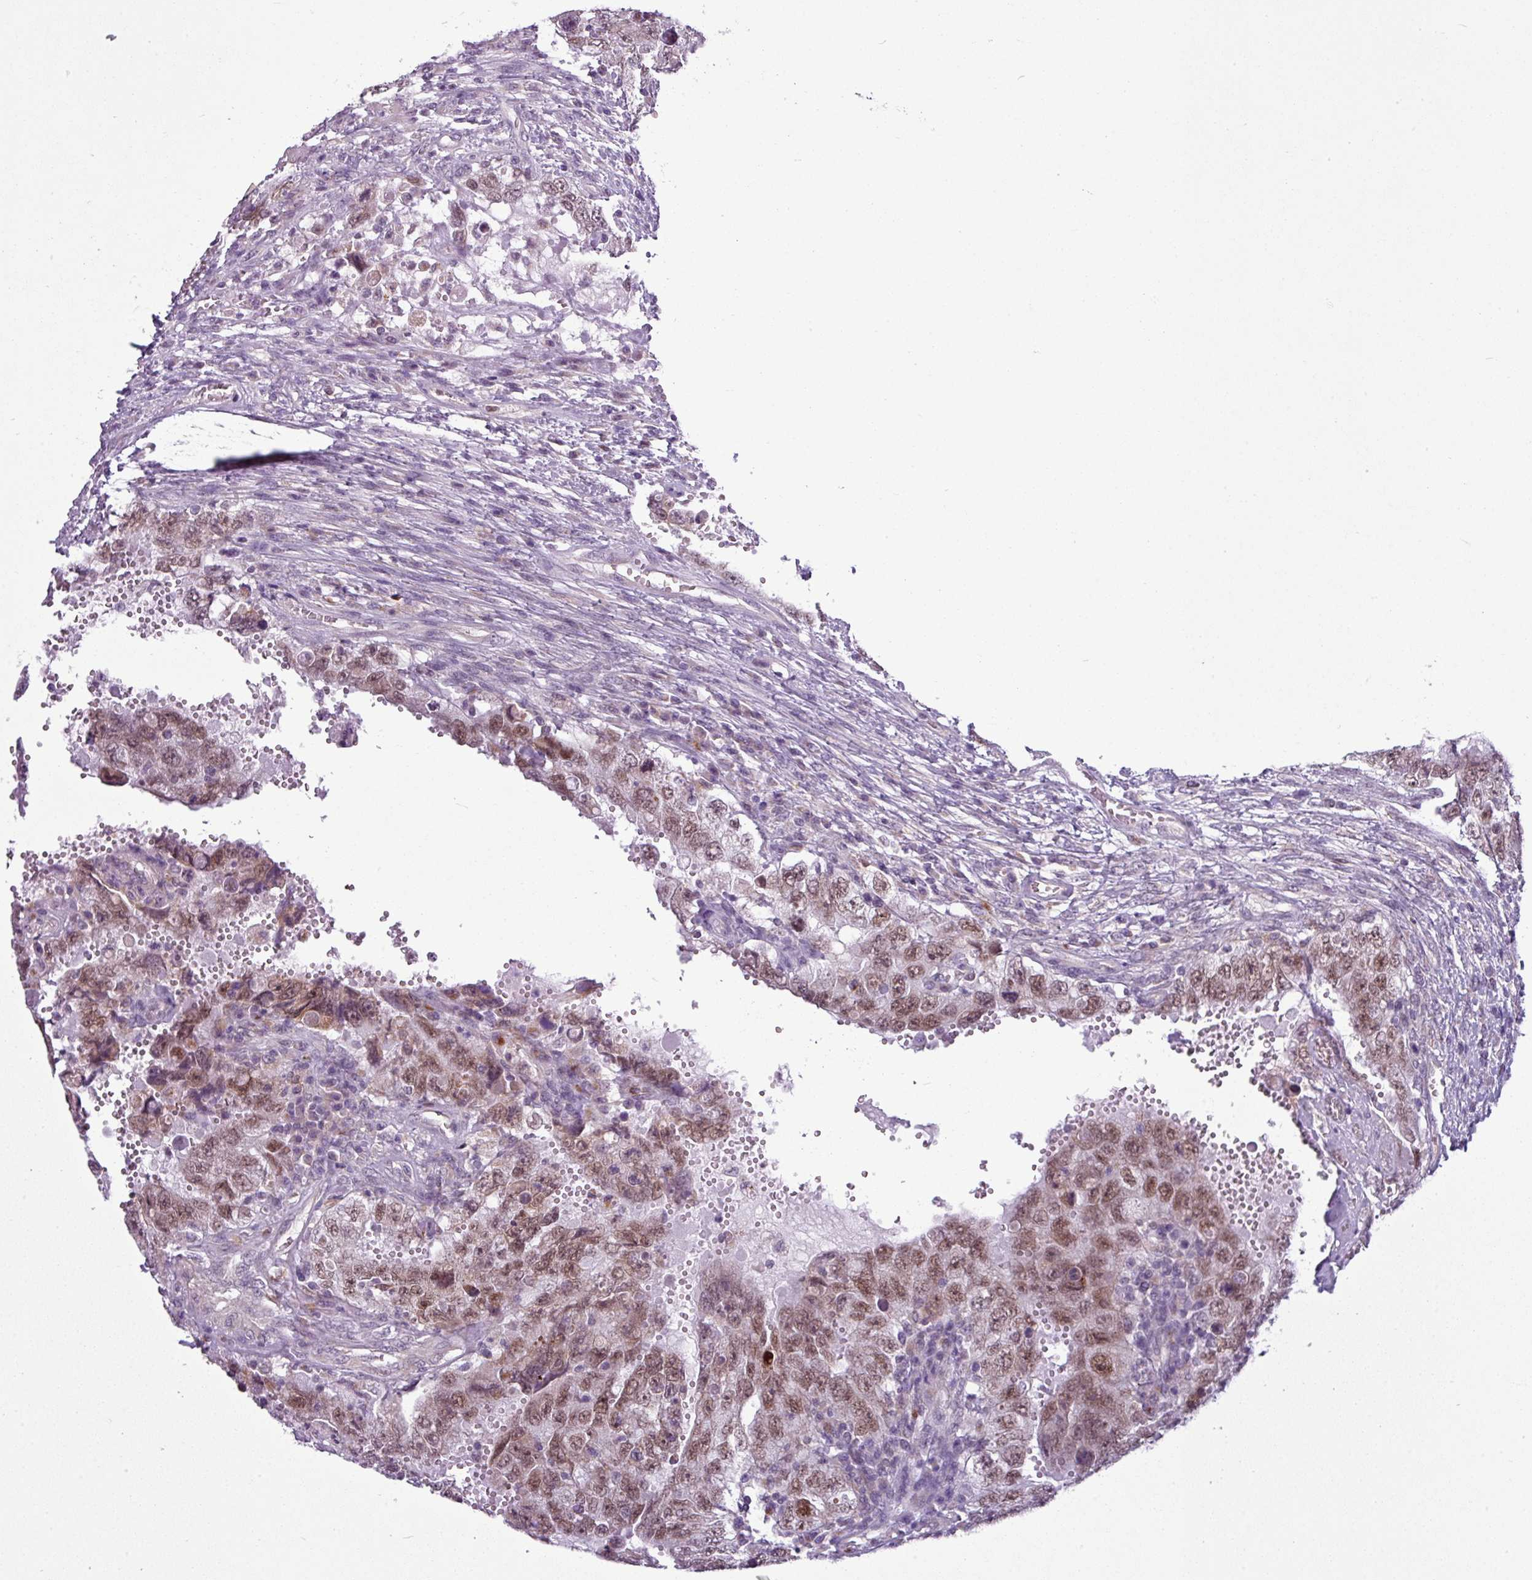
{"staining": {"intensity": "moderate", "quantity": ">75%", "location": "nuclear"}, "tissue": "testis cancer", "cell_type": "Tumor cells", "image_type": "cancer", "snomed": [{"axis": "morphology", "description": "Carcinoma, Embryonal, NOS"}, {"axis": "topography", "description": "Testis"}], "caption": "DAB (3,3'-diaminobenzidine) immunohistochemical staining of human testis cancer (embryonal carcinoma) shows moderate nuclear protein staining in about >75% of tumor cells.", "gene": "ZNF217", "patient": {"sex": "male", "age": 26}}